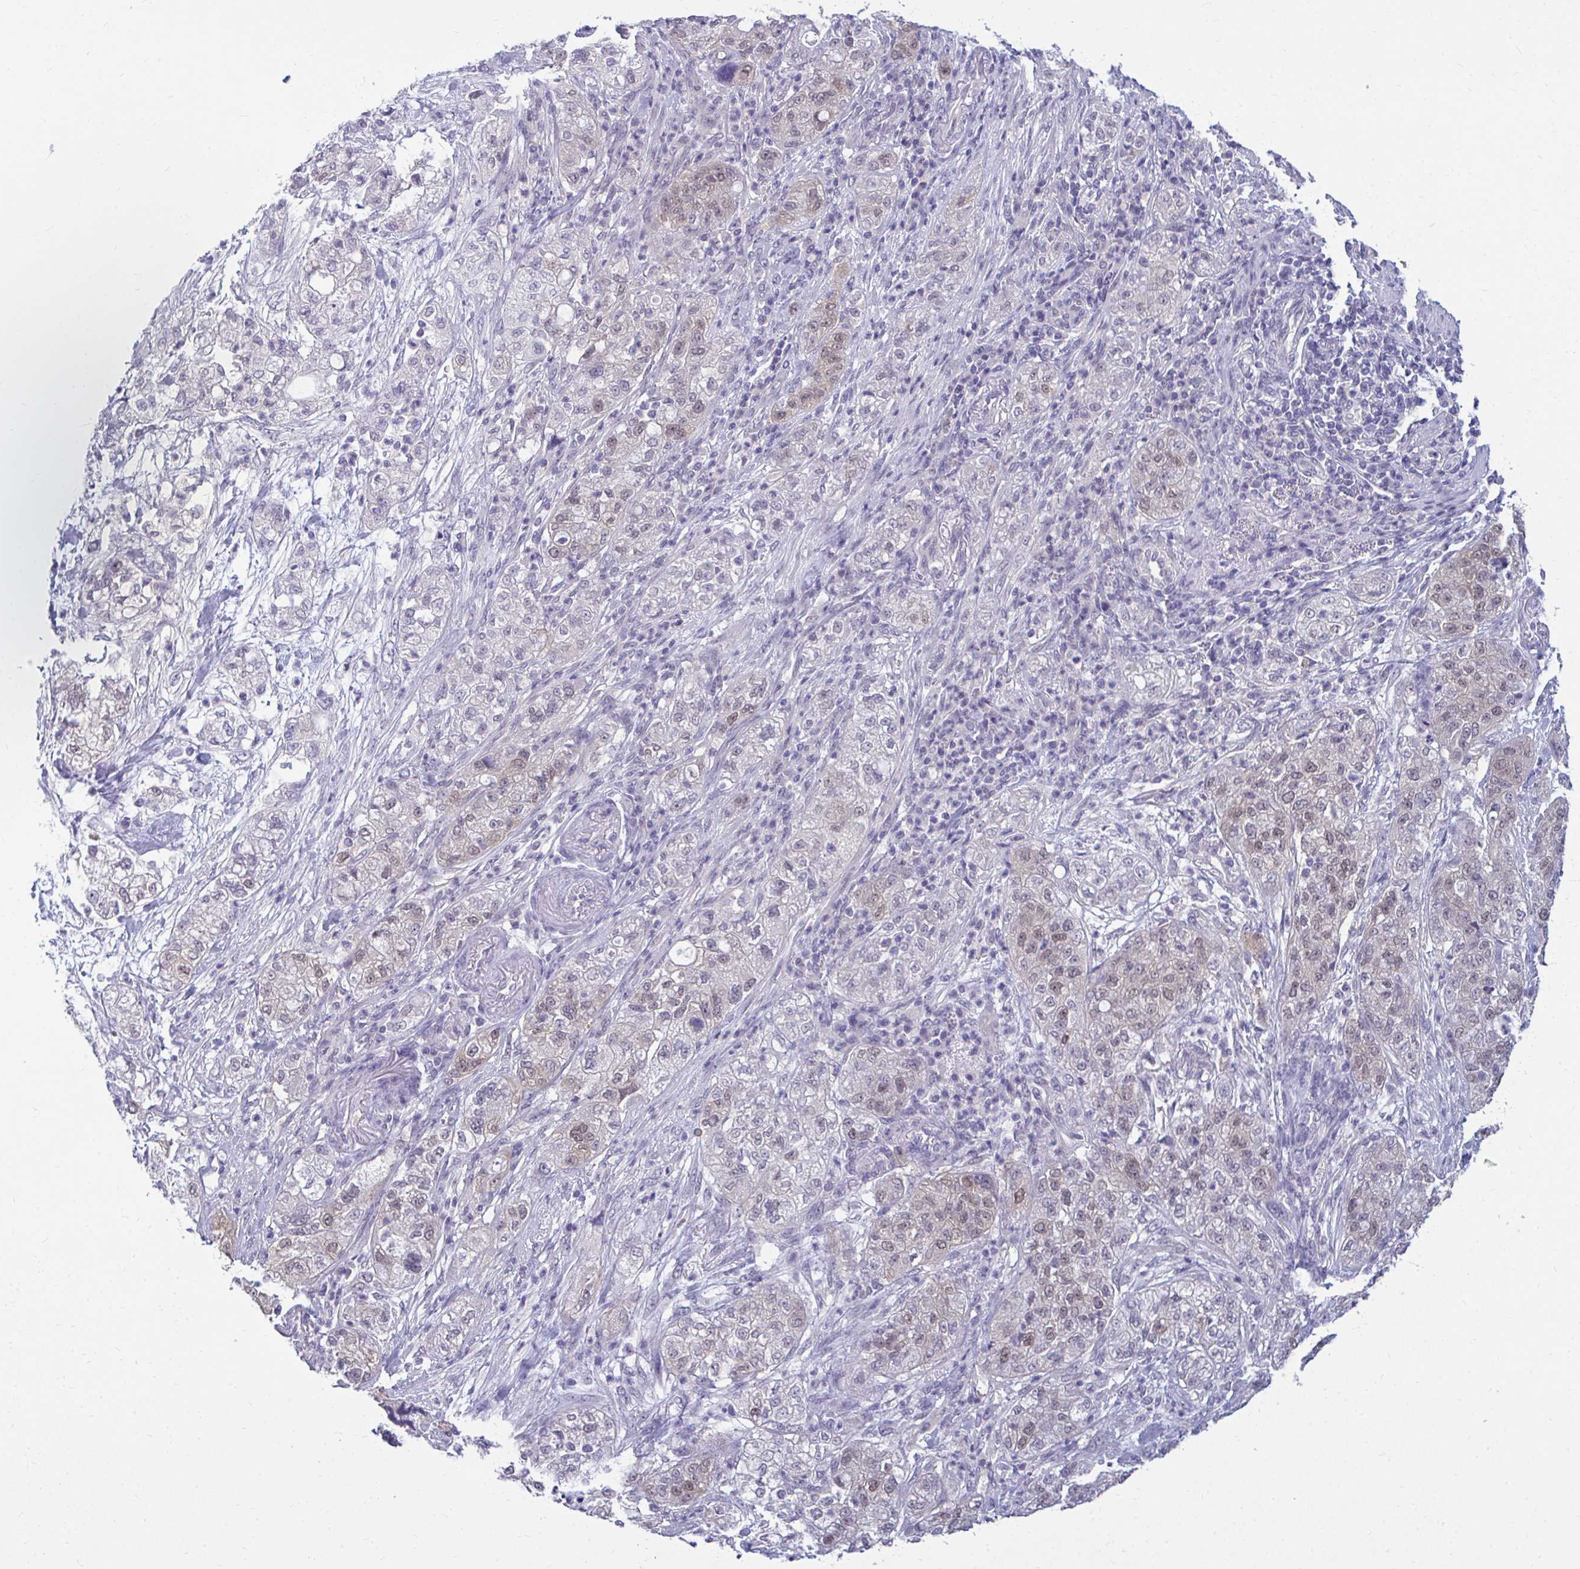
{"staining": {"intensity": "weak", "quantity": "<25%", "location": "nuclear"}, "tissue": "pancreatic cancer", "cell_type": "Tumor cells", "image_type": "cancer", "snomed": [{"axis": "morphology", "description": "Adenocarcinoma, NOS"}, {"axis": "topography", "description": "Pancreas"}], "caption": "IHC of pancreatic cancer (adenocarcinoma) demonstrates no staining in tumor cells.", "gene": "CSE1L", "patient": {"sex": "female", "age": 78}}